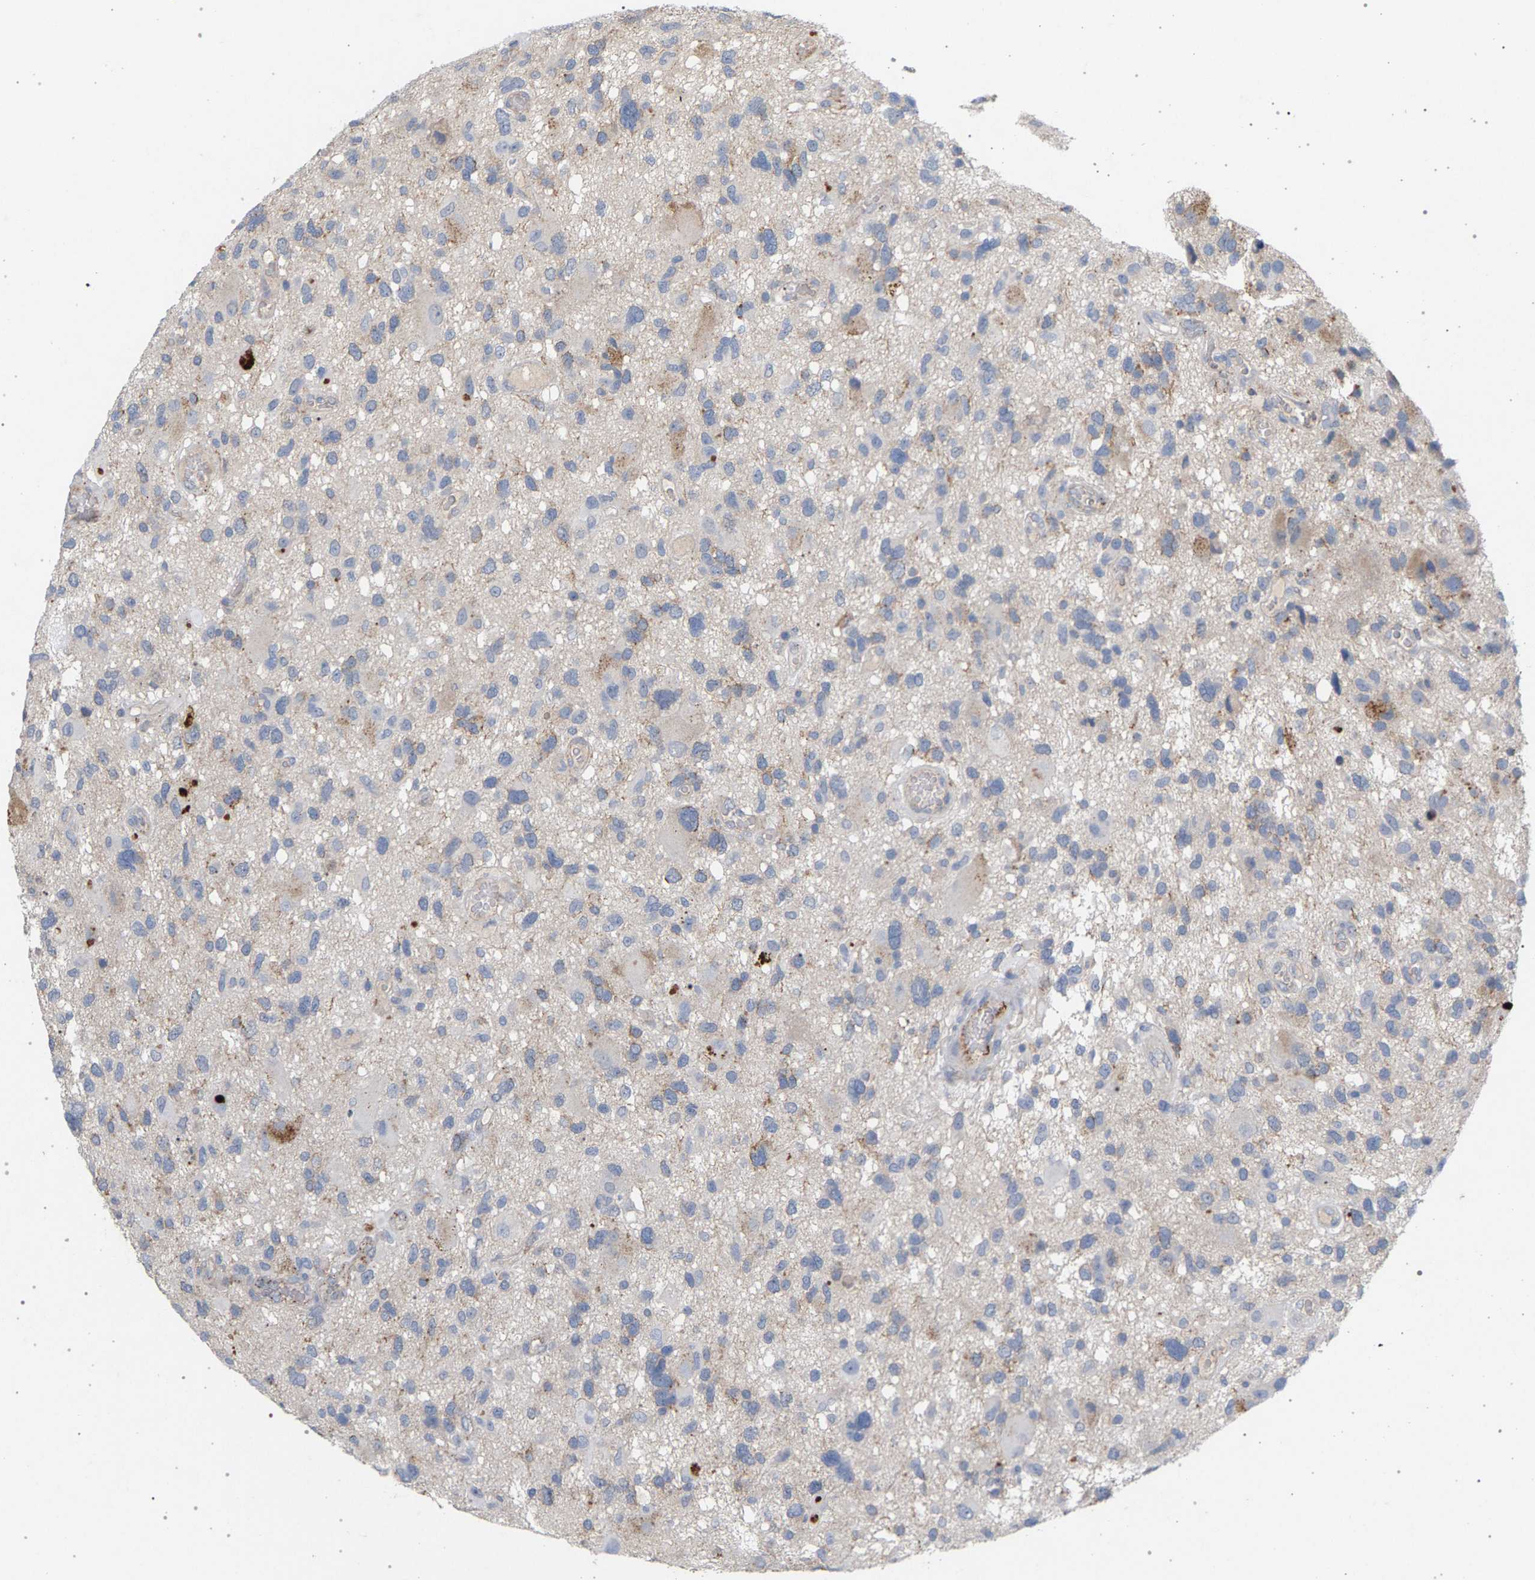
{"staining": {"intensity": "negative", "quantity": "none", "location": "none"}, "tissue": "glioma", "cell_type": "Tumor cells", "image_type": "cancer", "snomed": [{"axis": "morphology", "description": "Glioma, malignant, High grade"}, {"axis": "topography", "description": "Brain"}], "caption": "DAB immunohistochemical staining of high-grade glioma (malignant) demonstrates no significant positivity in tumor cells.", "gene": "MAMDC2", "patient": {"sex": "male", "age": 33}}